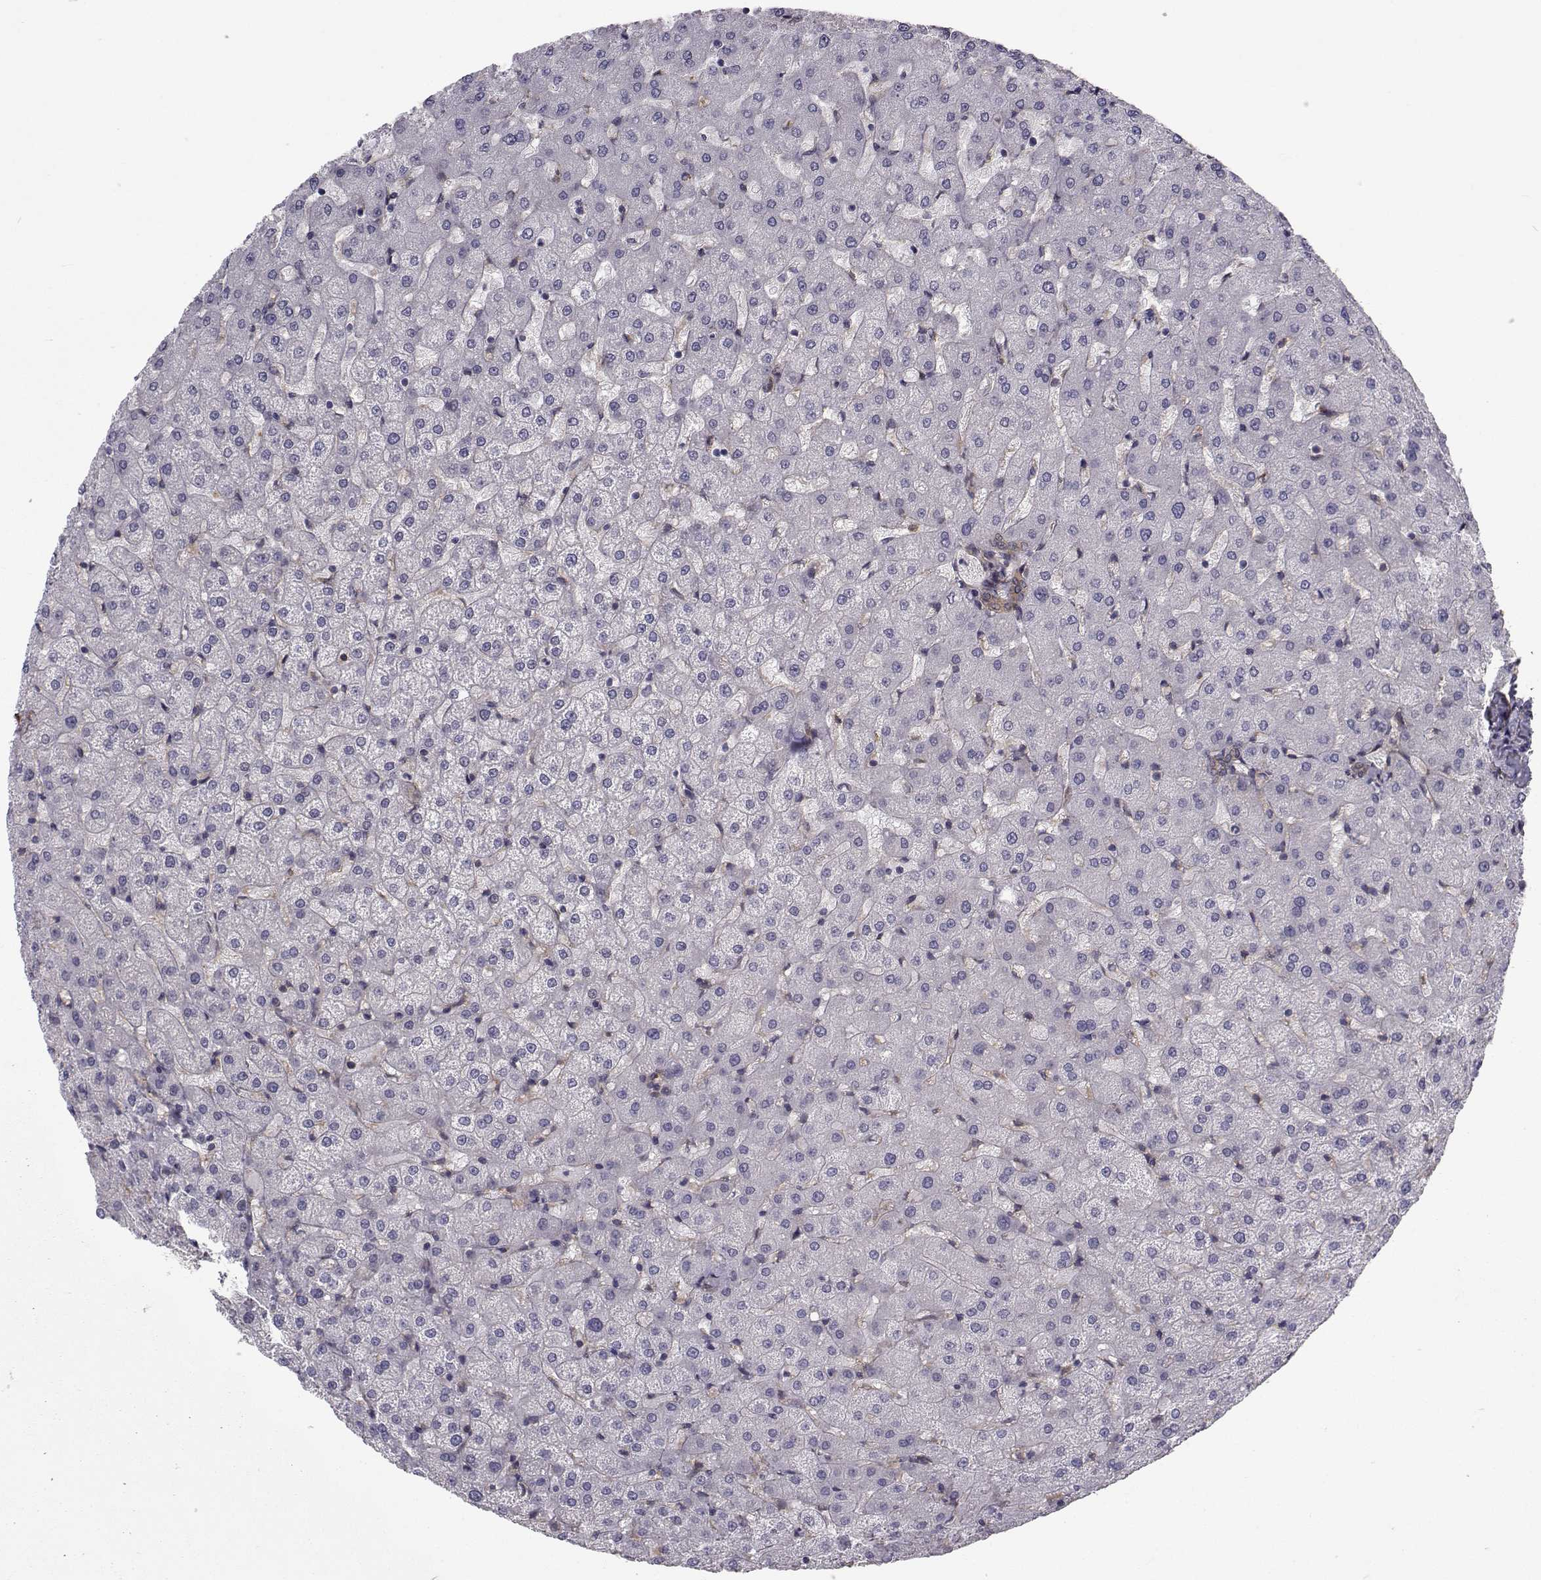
{"staining": {"intensity": "negative", "quantity": "none", "location": "none"}, "tissue": "liver", "cell_type": "Cholangiocytes", "image_type": "normal", "snomed": [{"axis": "morphology", "description": "Normal tissue, NOS"}, {"axis": "topography", "description": "Liver"}], "caption": "Immunohistochemical staining of benign liver shows no significant positivity in cholangiocytes.", "gene": "TRIP10", "patient": {"sex": "female", "age": 50}}